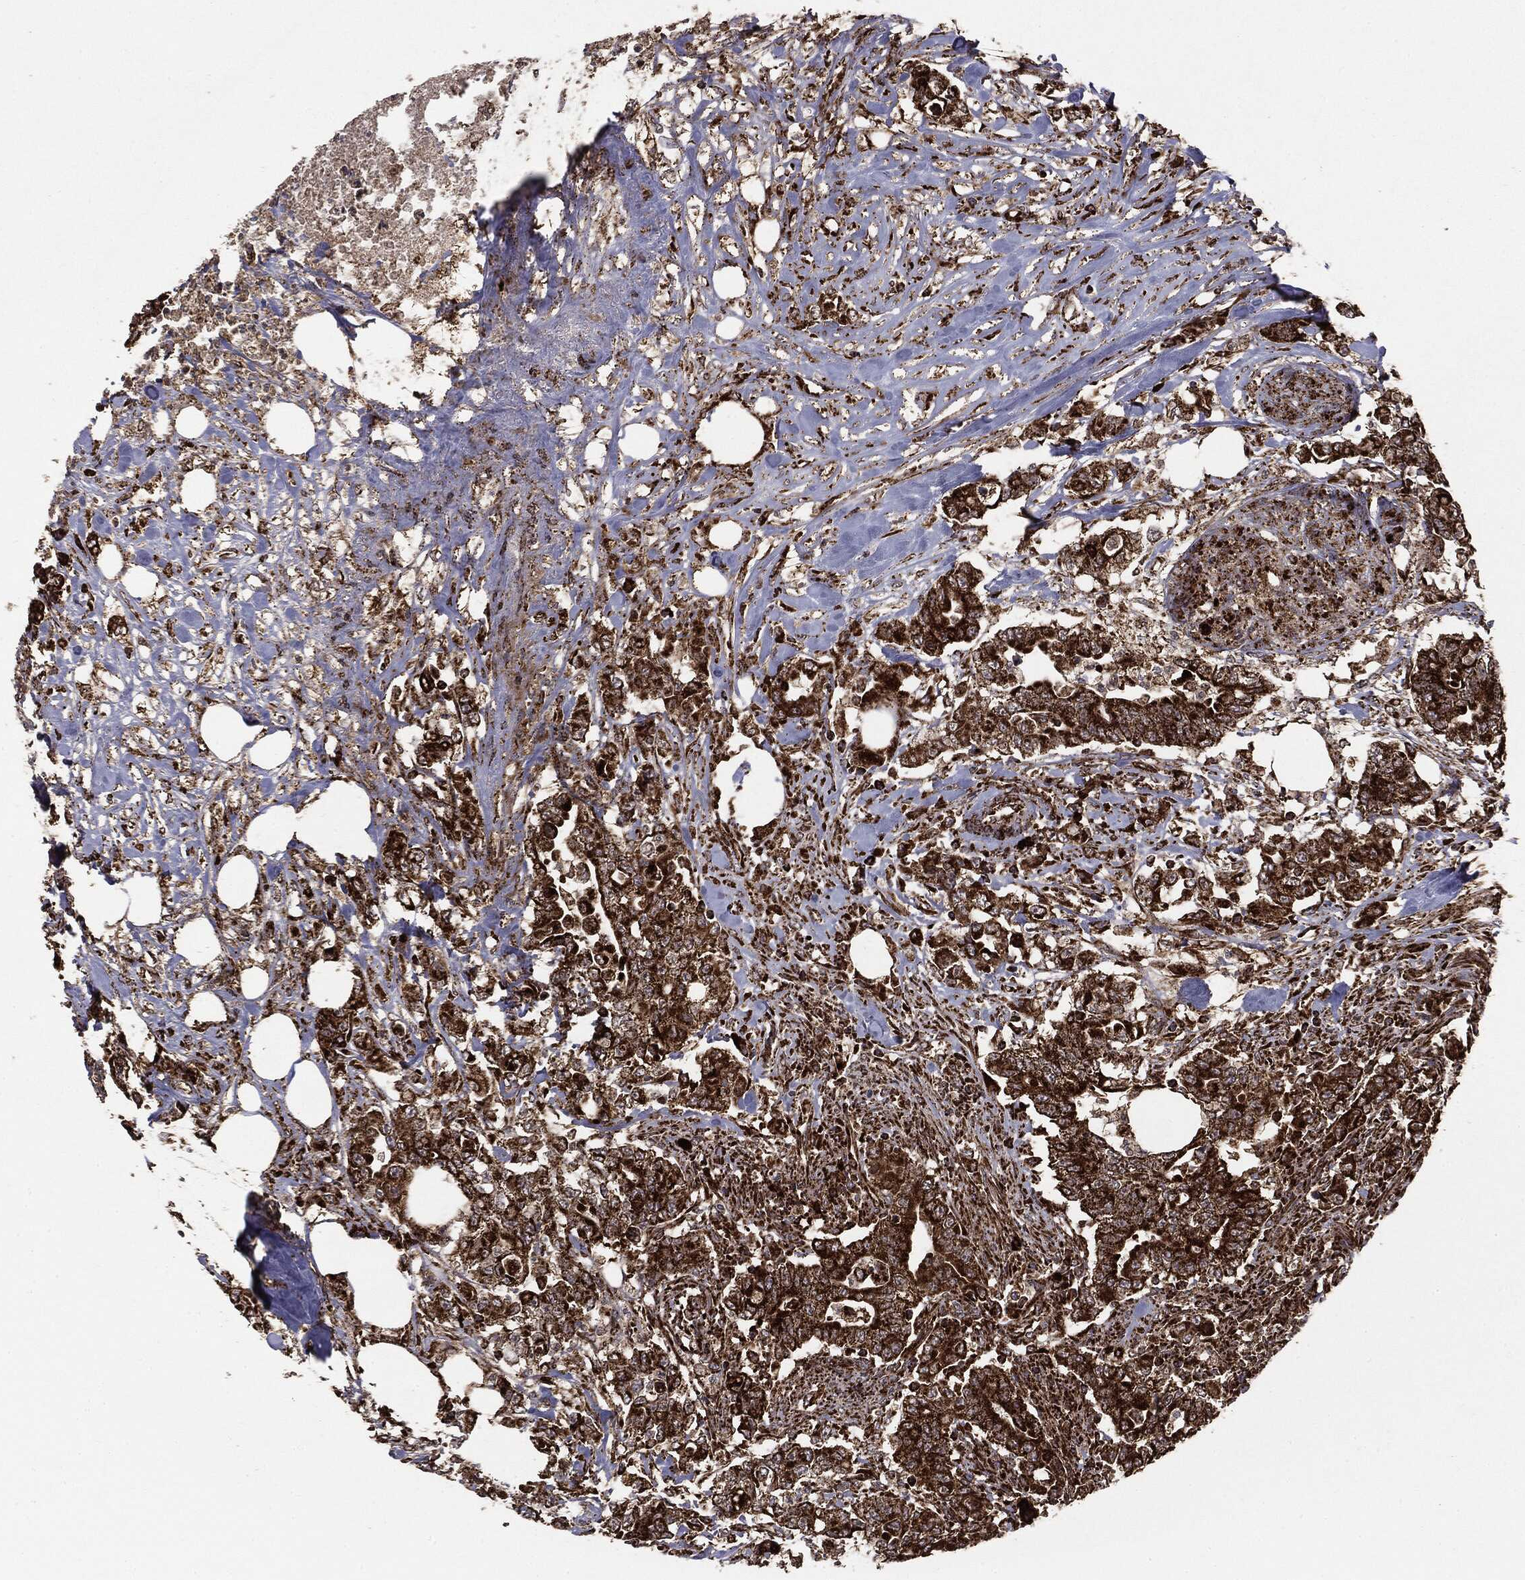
{"staining": {"intensity": "strong", "quantity": ">75%", "location": "cytoplasmic/membranous"}, "tissue": "colorectal cancer", "cell_type": "Tumor cells", "image_type": "cancer", "snomed": [{"axis": "morphology", "description": "Adenocarcinoma, NOS"}, {"axis": "topography", "description": "Colon"}], "caption": "Tumor cells show high levels of strong cytoplasmic/membranous positivity in about >75% of cells in colorectal cancer. (Brightfield microscopy of DAB IHC at high magnification).", "gene": "MAP2K1", "patient": {"sex": "female", "age": 48}}